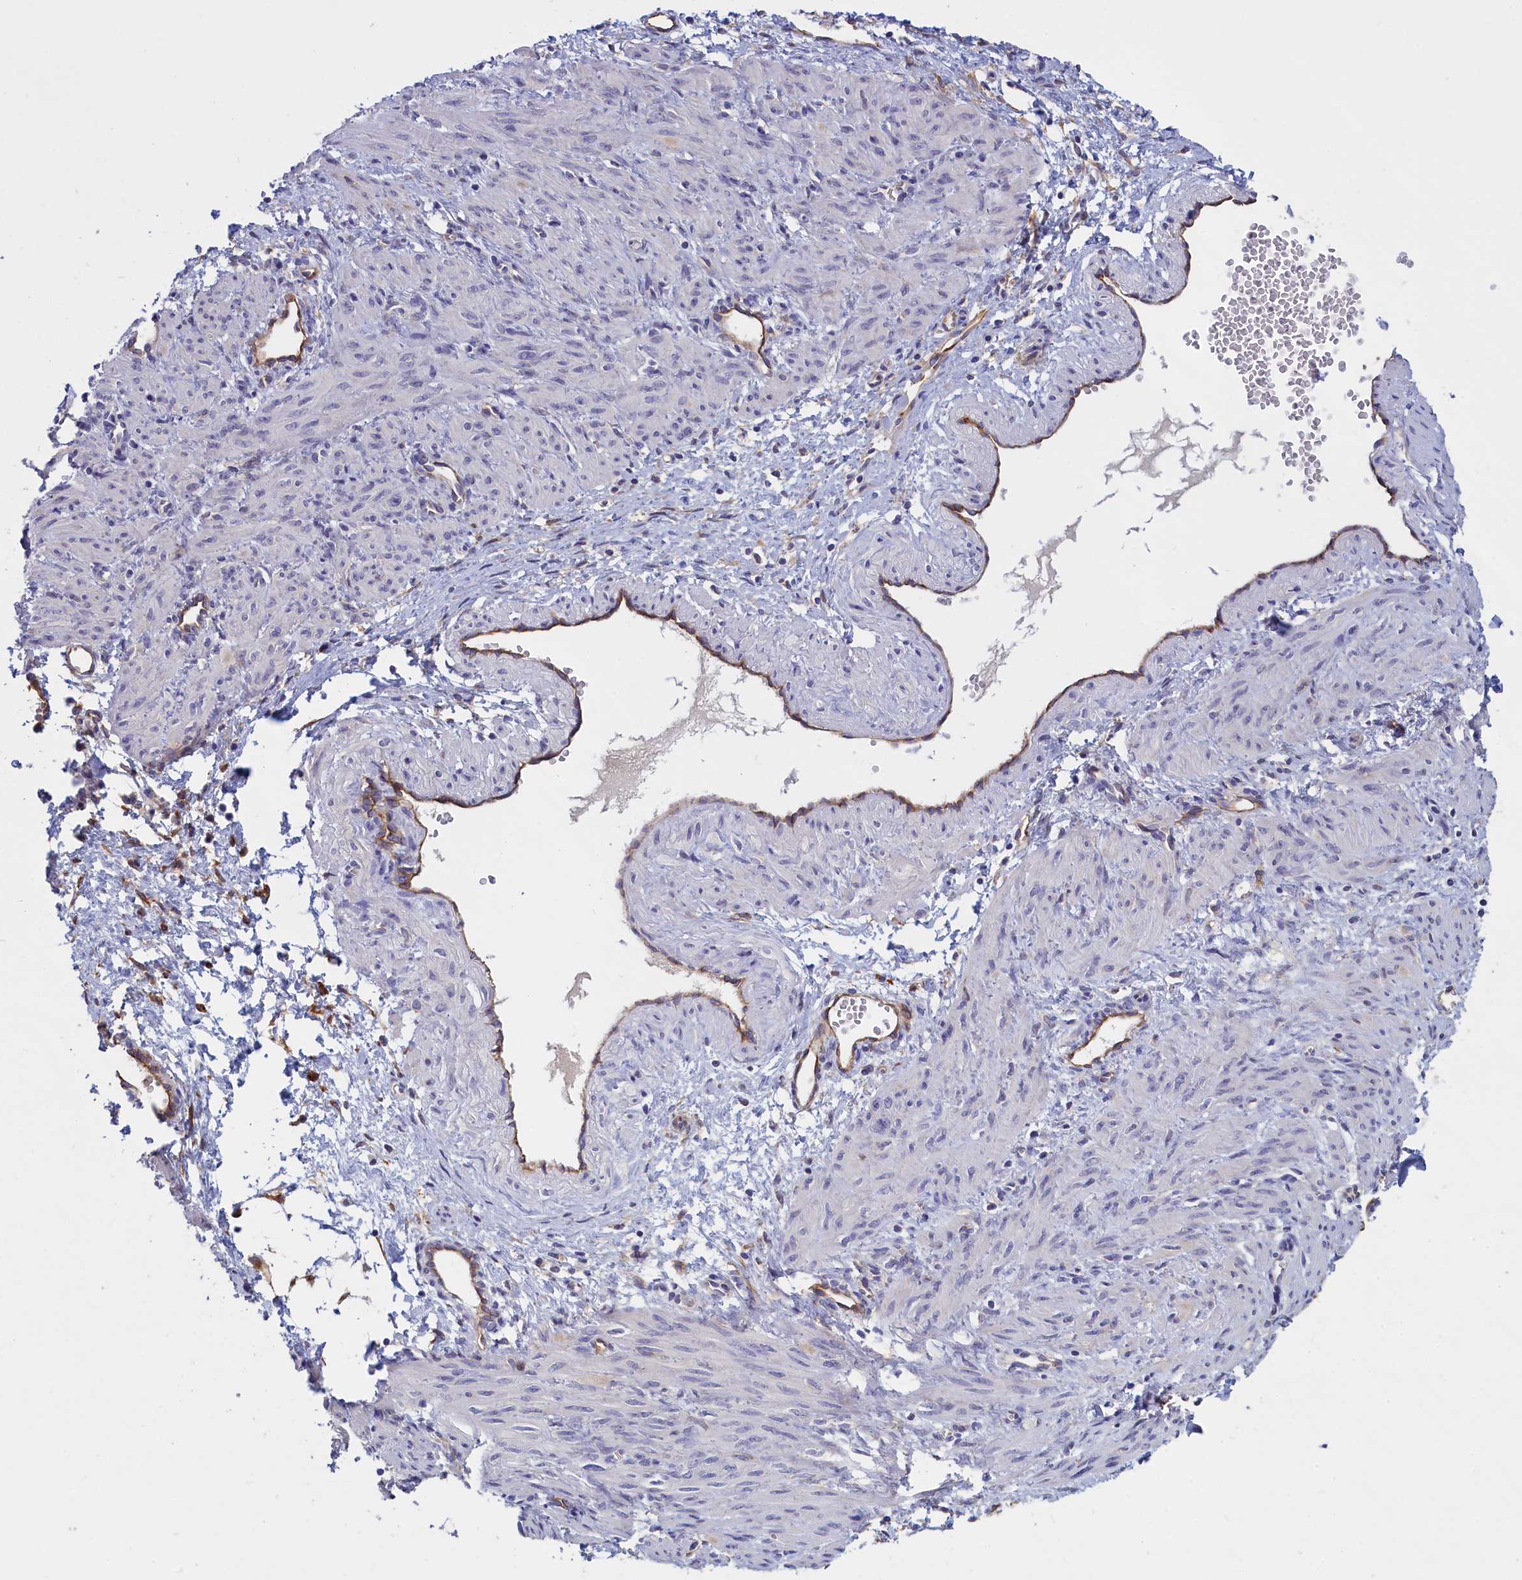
{"staining": {"intensity": "negative", "quantity": "none", "location": "none"}, "tissue": "smooth muscle", "cell_type": "Smooth muscle cells", "image_type": "normal", "snomed": [{"axis": "morphology", "description": "Normal tissue, NOS"}, {"axis": "topography", "description": "Endometrium"}], "caption": "High magnification brightfield microscopy of normal smooth muscle stained with DAB (3,3'-diaminobenzidine) (brown) and counterstained with hematoxylin (blue): smooth muscle cells show no significant staining.", "gene": "COL19A1", "patient": {"sex": "female", "age": 33}}